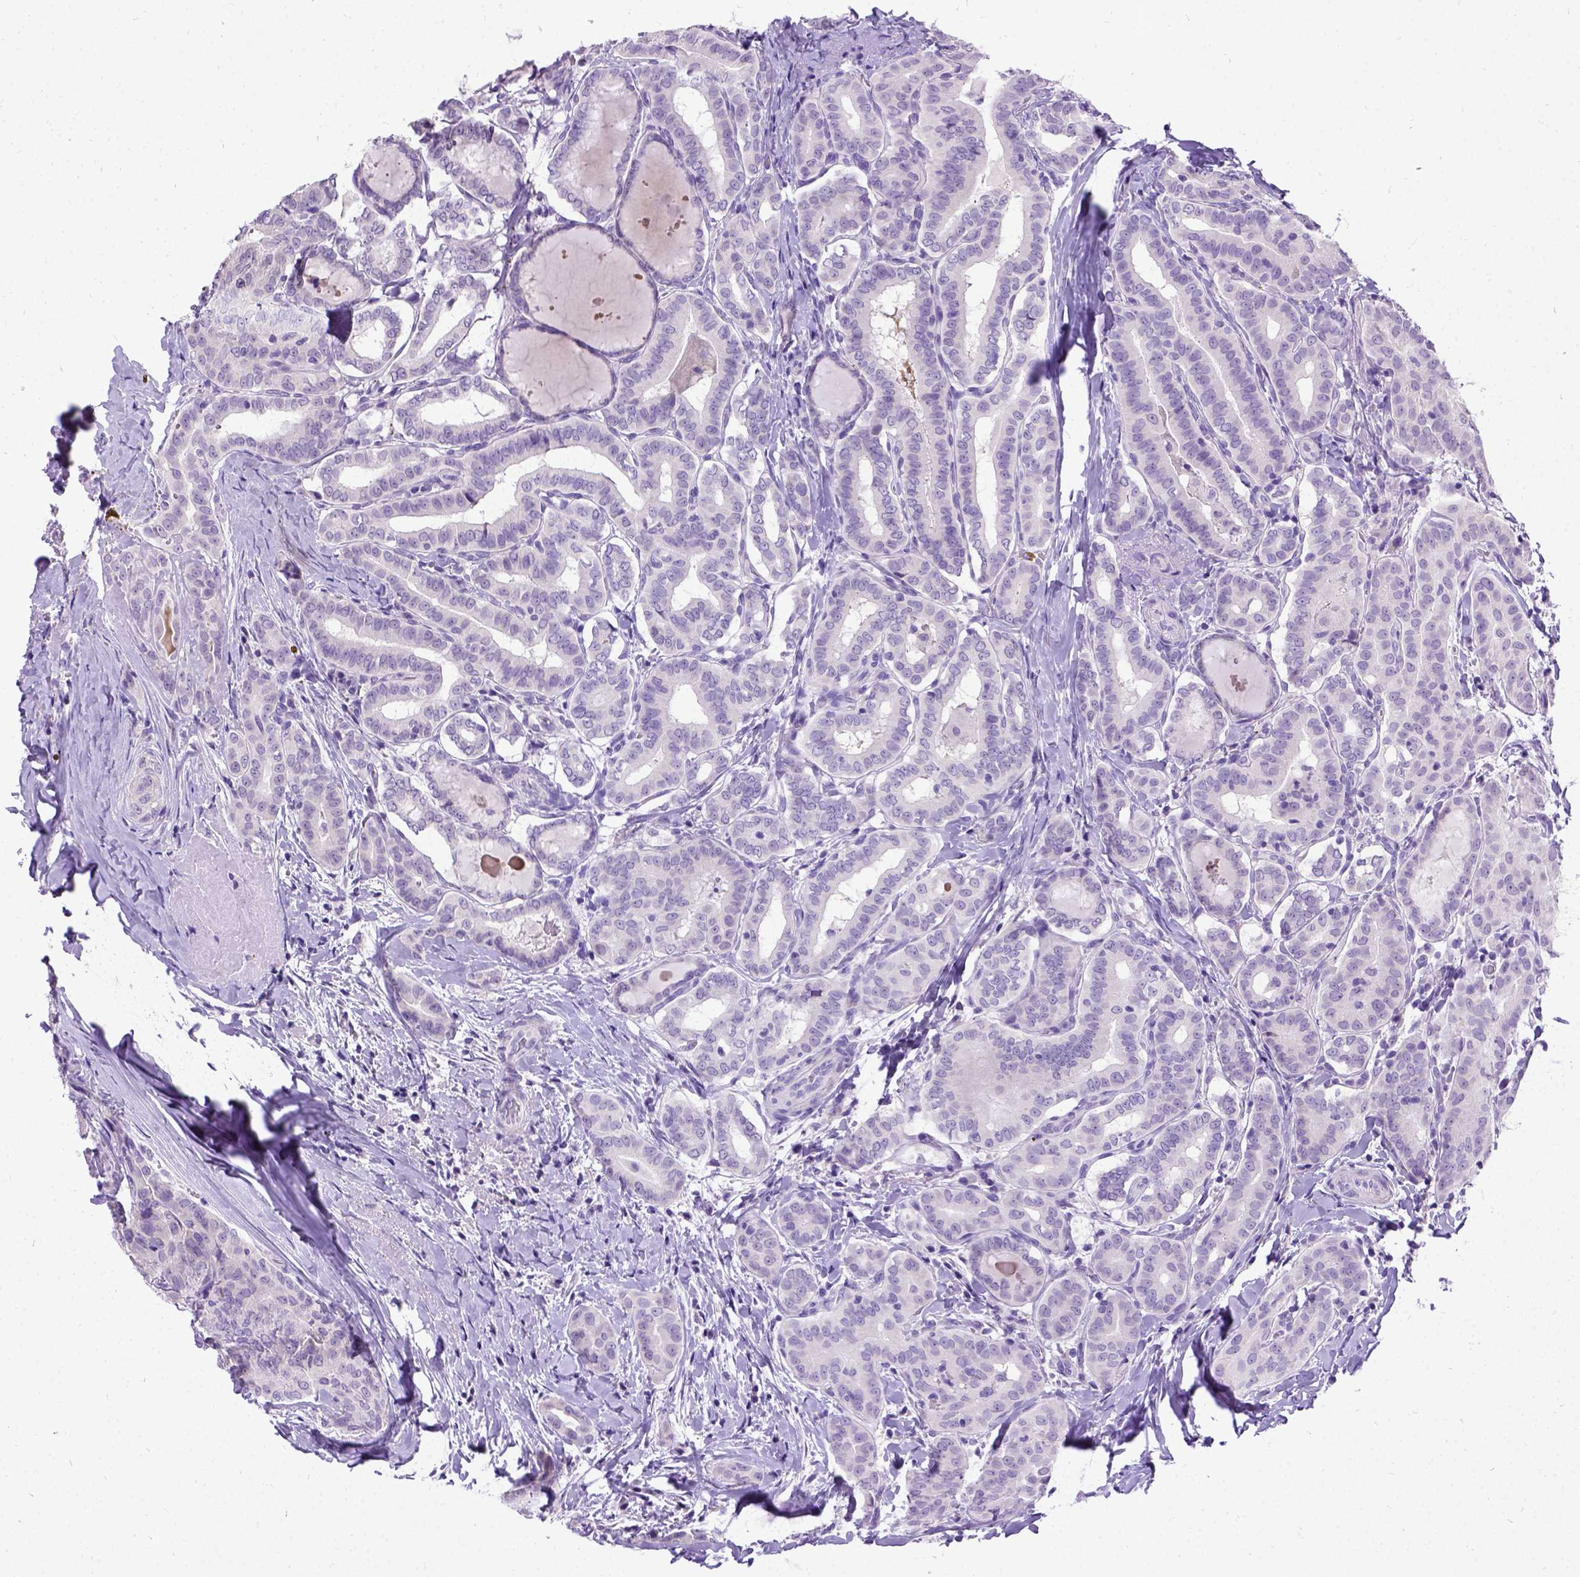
{"staining": {"intensity": "negative", "quantity": "none", "location": "none"}, "tissue": "thyroid cancer", "cell_type": "Tumor cells", "image_type": "cancer", "snomed": [{"axis": "morphology", "description": "Papillary adenocarcinoma, NOS"}, {"axis": "morphology", "description": "Papillary adenoma metastatic"}, {"axis": "topography", "description": "Thyroid gland"}], "caption": "Immunohistochemistry (IHC) histopathology image of papillary adenocarcinoma (thyroid) stained for a protein (brown), which reveals no positivity in tumor cells.", "gene": "NEUROD4", "patient": {"sex": "female", "age": 50}}